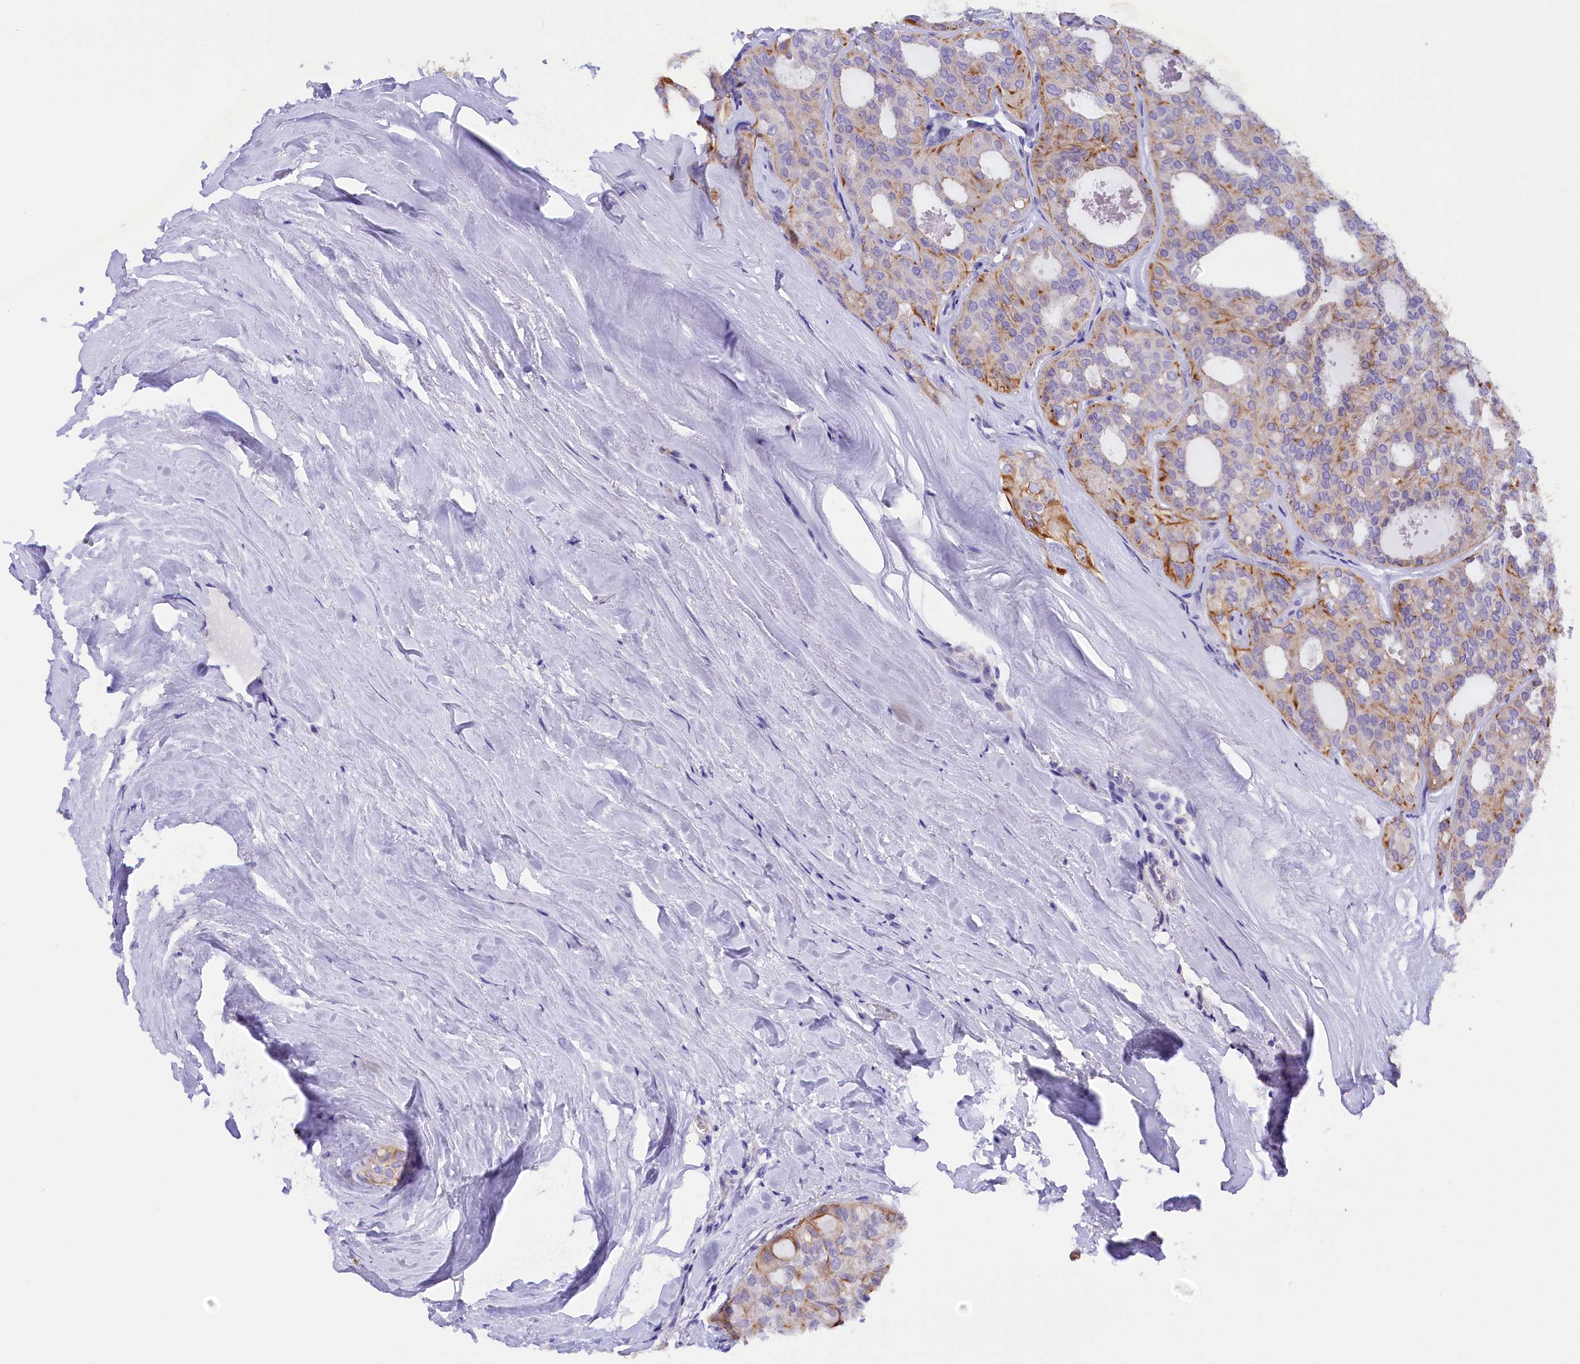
{"staining": {"intensity": "moderate", "quantity": "<25%", "location": "cytoplasmic/membranous"}, "tissue": "thyroid cancer", "cell_type": "Tumor cells", "image_type": "cancer", "snomed": [{"axis": "morphology", "description": "Follicular adenoma carcinoma, NOS"}, {"axis": "topography", "description": "Thyroid gland"}], "caption": "Approximately <25% of tumor cells in follicular adenoma carcinoma (thyroid) demonstrate moderate cytoplasmic/membranous protein positivity as visualized by brown immunohistochemical staining.", "gene": "PKIA", "patient": {"sex": "male", "age": 75}}